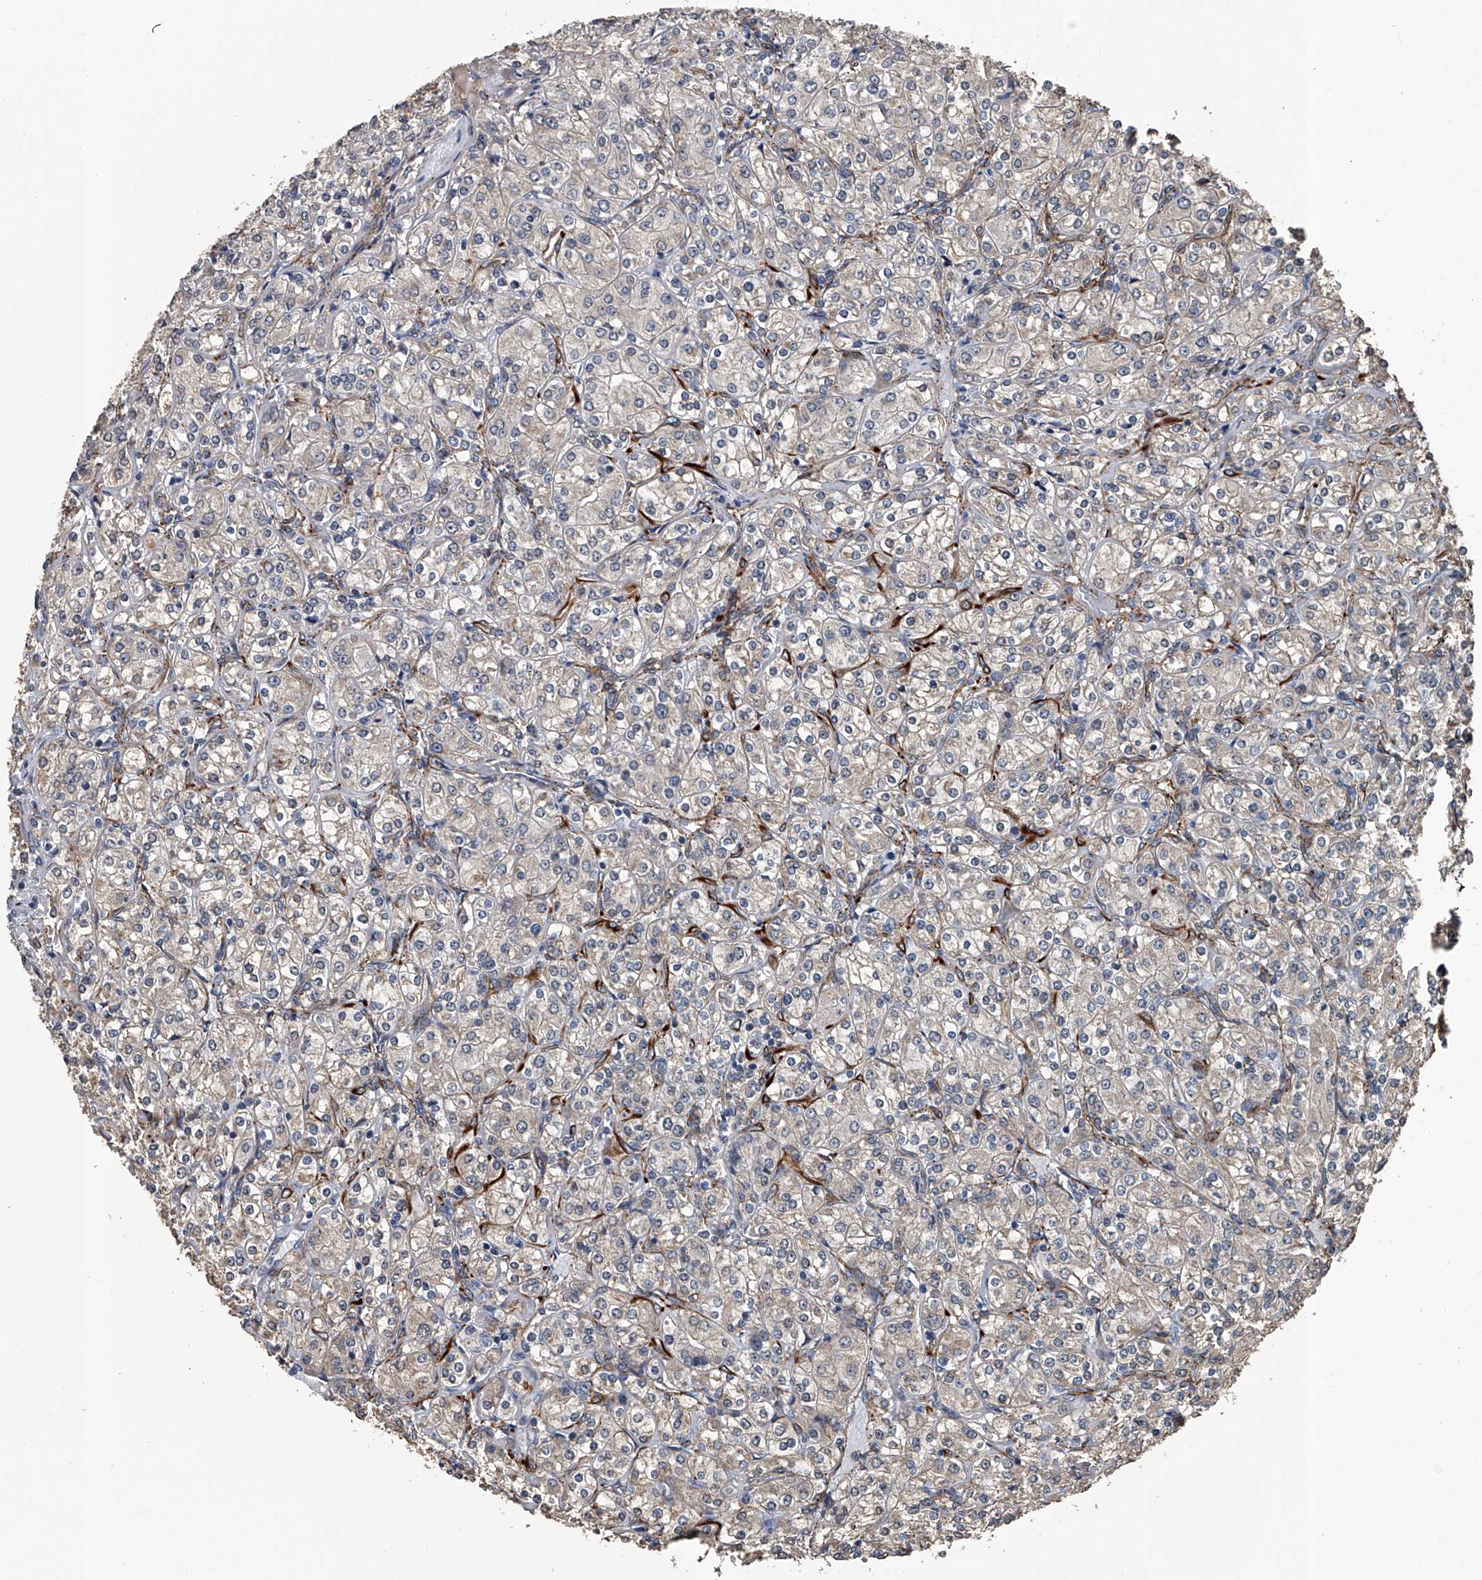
{"staining": {"intensity": "negative", "quantity": "none", "location": "none"}, "tissue": "renal cancer", "cell_type": "Tumor cells", "image_type": "cancer", "snomed": [{"axis": "morphology", "description": "Adenocarcinoma, NOS"}, {"axis": "topography", "description": "Kidney"}], "caption": "High magnification brightfield microscopy of renal cancer (adenocarcinoma) stained with DAB (3,3'-diaminobenzidine) (brown) and counterstained with hematoxylin (blue): tumor cells show no significant positivity. The staining was performed using DAB (3,3'-diaminobenzidine) to visualize the protein expression in brown, while the nuclei were stained in blue with hematoxylin (Magnification: 20x).", "gene": "LDLRAD2", "patient": {"sex": "male", "age": 77}}